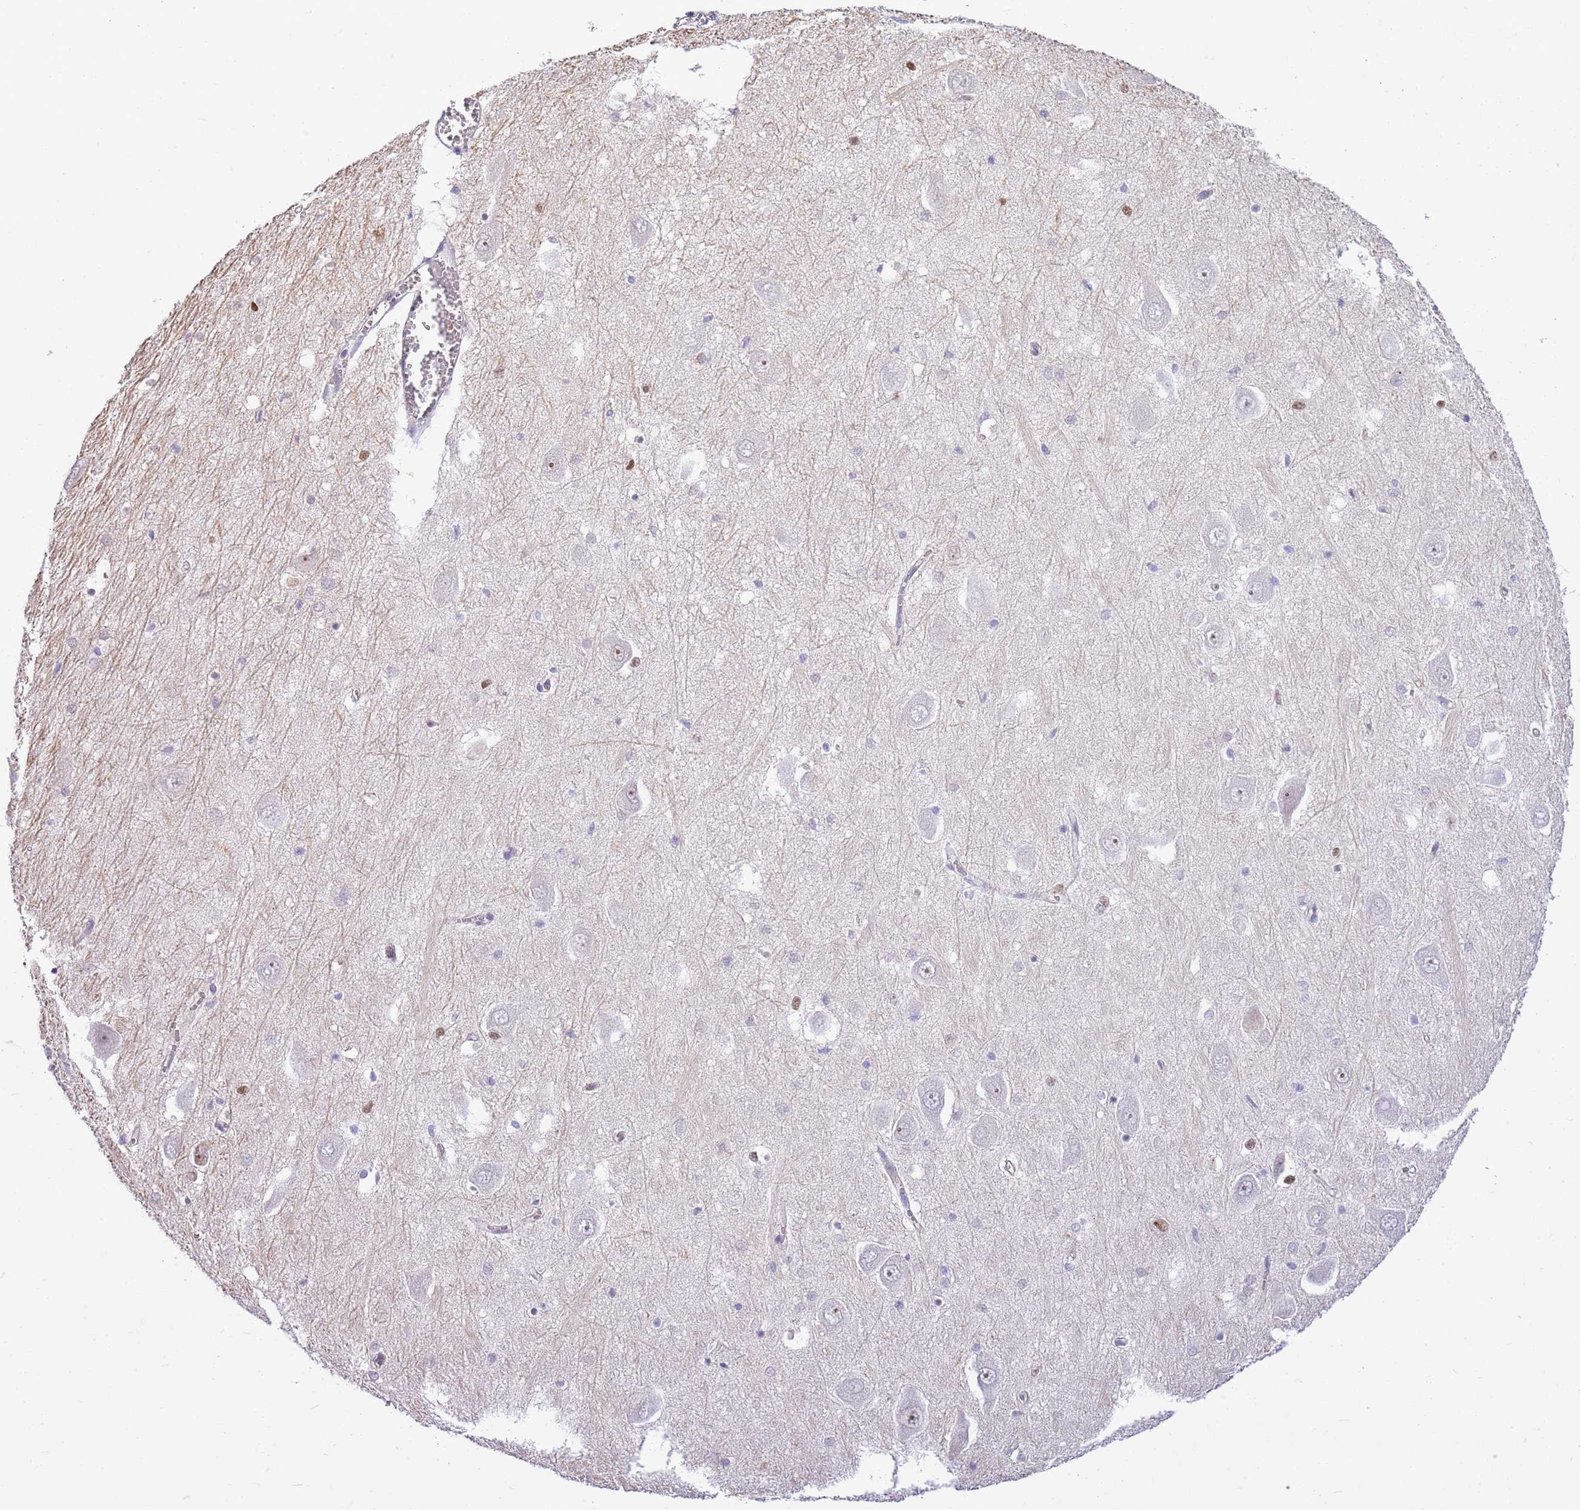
{"staining": {"intensity": "moderate", "quantity": "<25%", "location": "nuclear"}, "tissue": "hippocampus", "cell_type": "Glial cells", "image_type": "normal", "snomed": [{"axis": "morphology", "description": "Normal tissue, NOS"}, {"axis": "topography", "description": "Hippocampus"}], "caption": "Unremarkable hippocampus shows moderate nuclear staining in about <25% of glial cells, visualized by immunohistochemistry. (Brightfield microscopy of DAB IHC at high magnification).", "gene": "DHX32", "patient": {"sex": "male", "age": 70}}